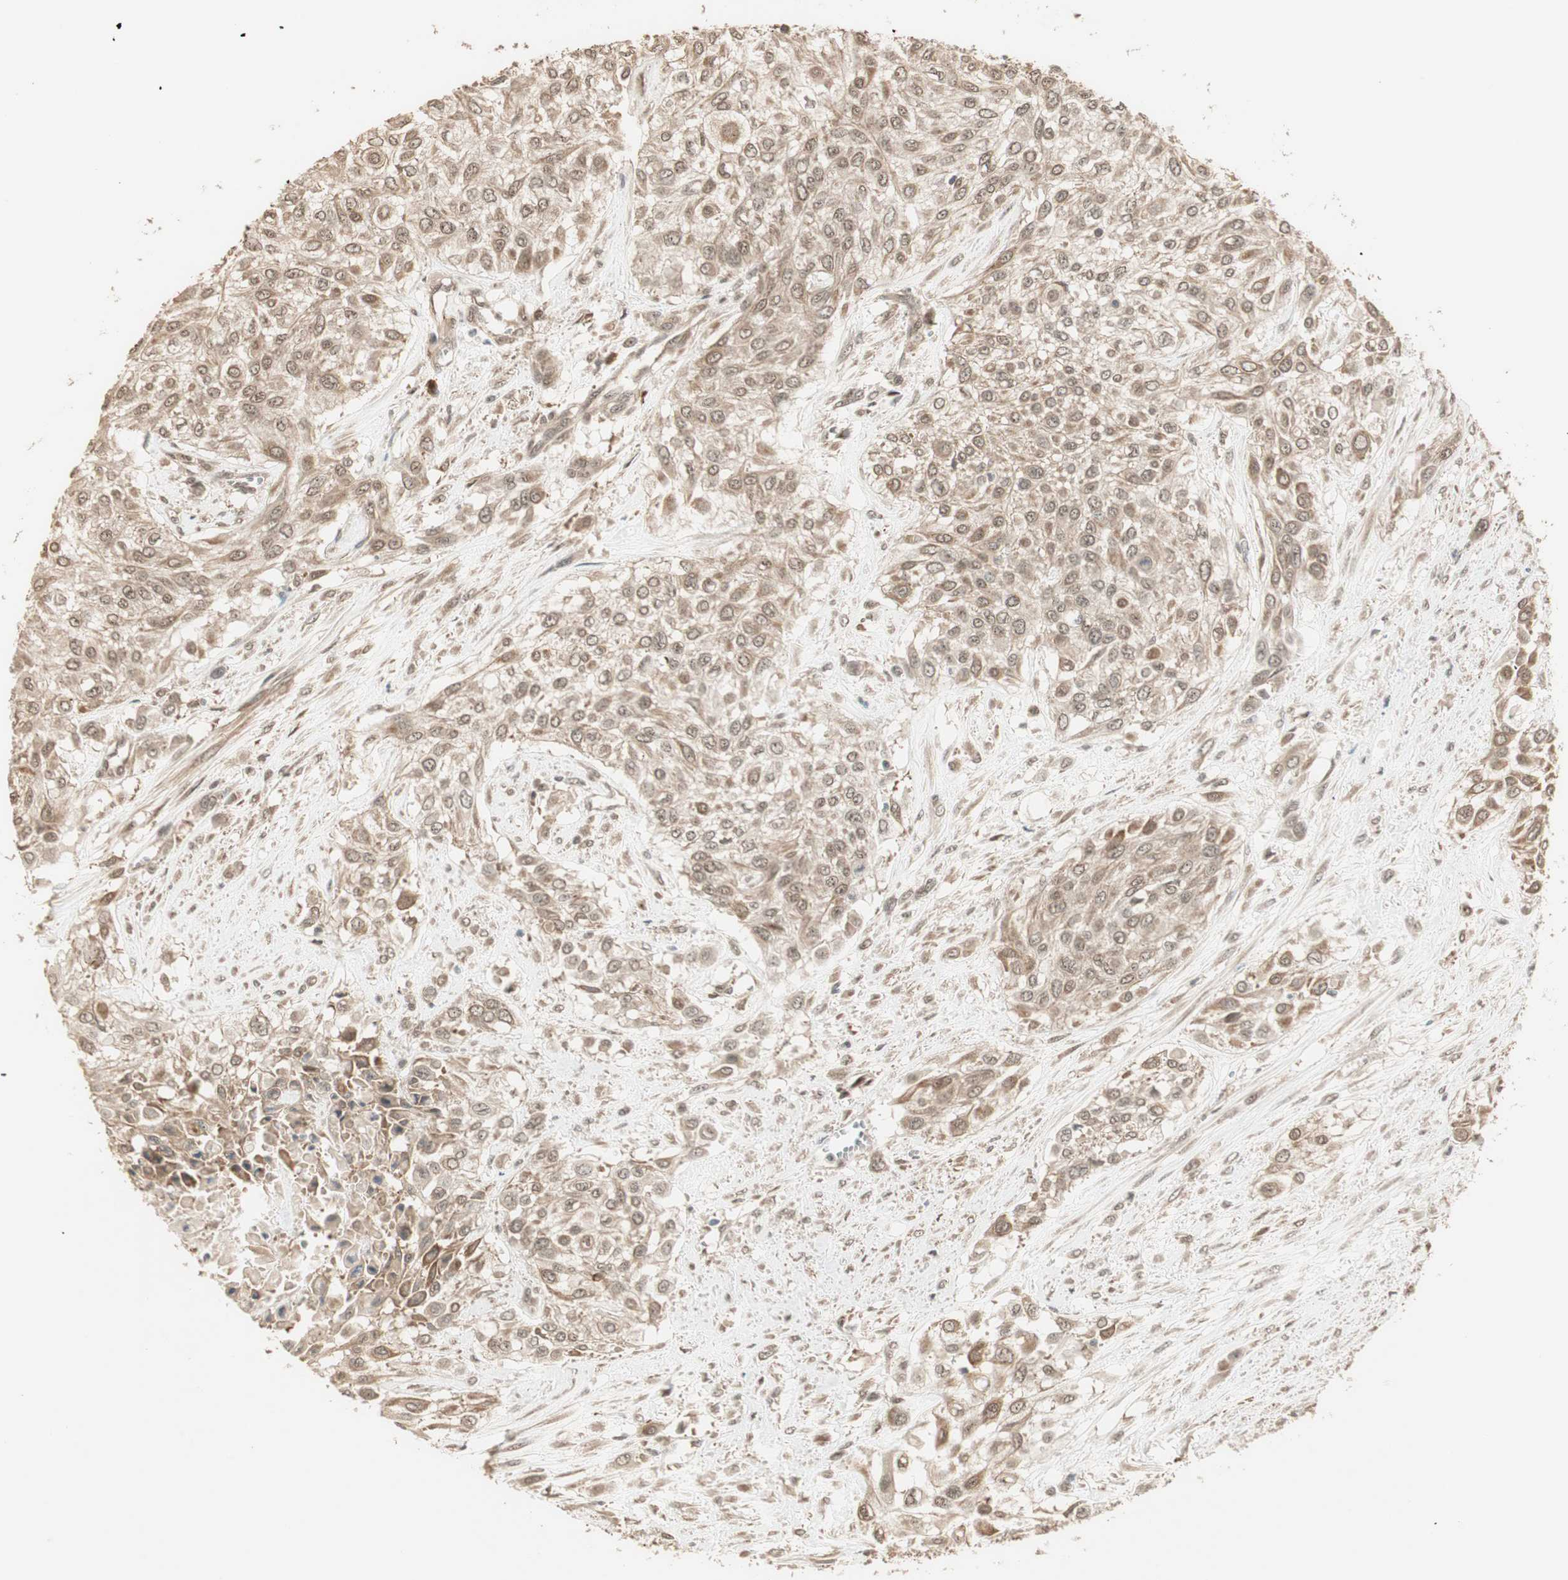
{"staining": {"intensity": "moderate", "quantity": ">75%", "location": "cytoplasmic/membranous,nuclear"}, "tissue": "urothelial cancer", "cell_type": "Tumor cells", "image_type": "cancer", "snomed": [{"axis": "morphology", "description": "Urothelial carcinoma, High grade"}, {"axis": "topography", "description": "Urinary bladder"}], "caption": "Protein positivity by immunohistochemistry reveals moderate cytoplasmic/membranous and nuclear staining in about >75% of tumor cells in urothelial cancer. (brown staining indicates protein expression, while blue staining denotes nuclei).", "gene": "ZSCAN31", "patient": {"sex": "male", "age": 57}}